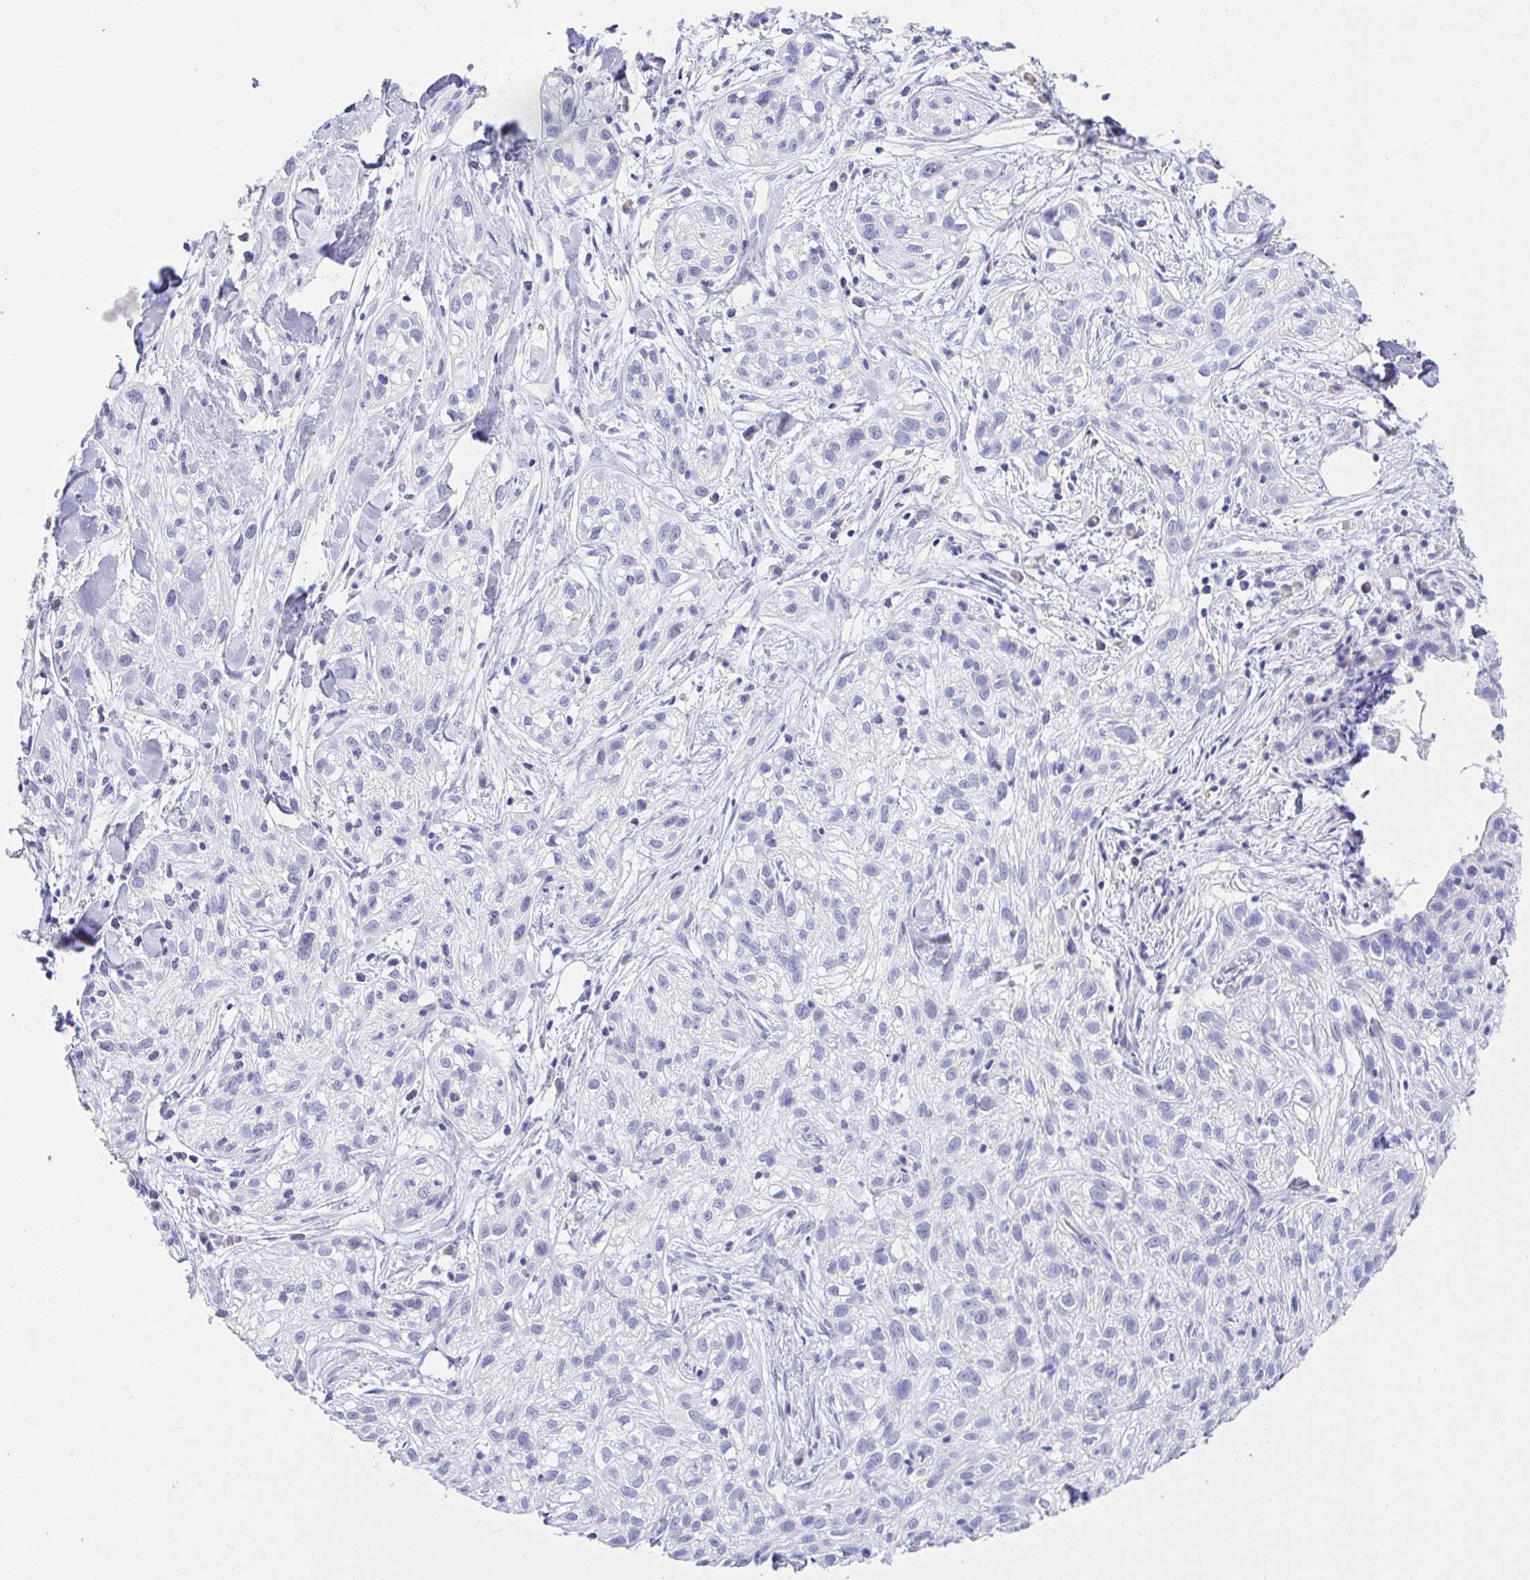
{"staining": {"intensity": "negative", "quantity": "none", "location": "none"}, "tissue": "skin cancer", "cell_type": "Tumor cells", "image_type": "cancer", "snomed": [{"axis": "morphology", "description": "Squamous cell carcinoma, NOS"}, {"axis": "topography", "description": "Skin"}], "caption": "Immunohistochemistry of human skin squamous cell carcinoma displays no expression in tumor cells. (DAB immunohistochemistry with hematoxylin counter stain).", "gene": "SEL1L2", "patient": {"sex": "male", "age": 82}}